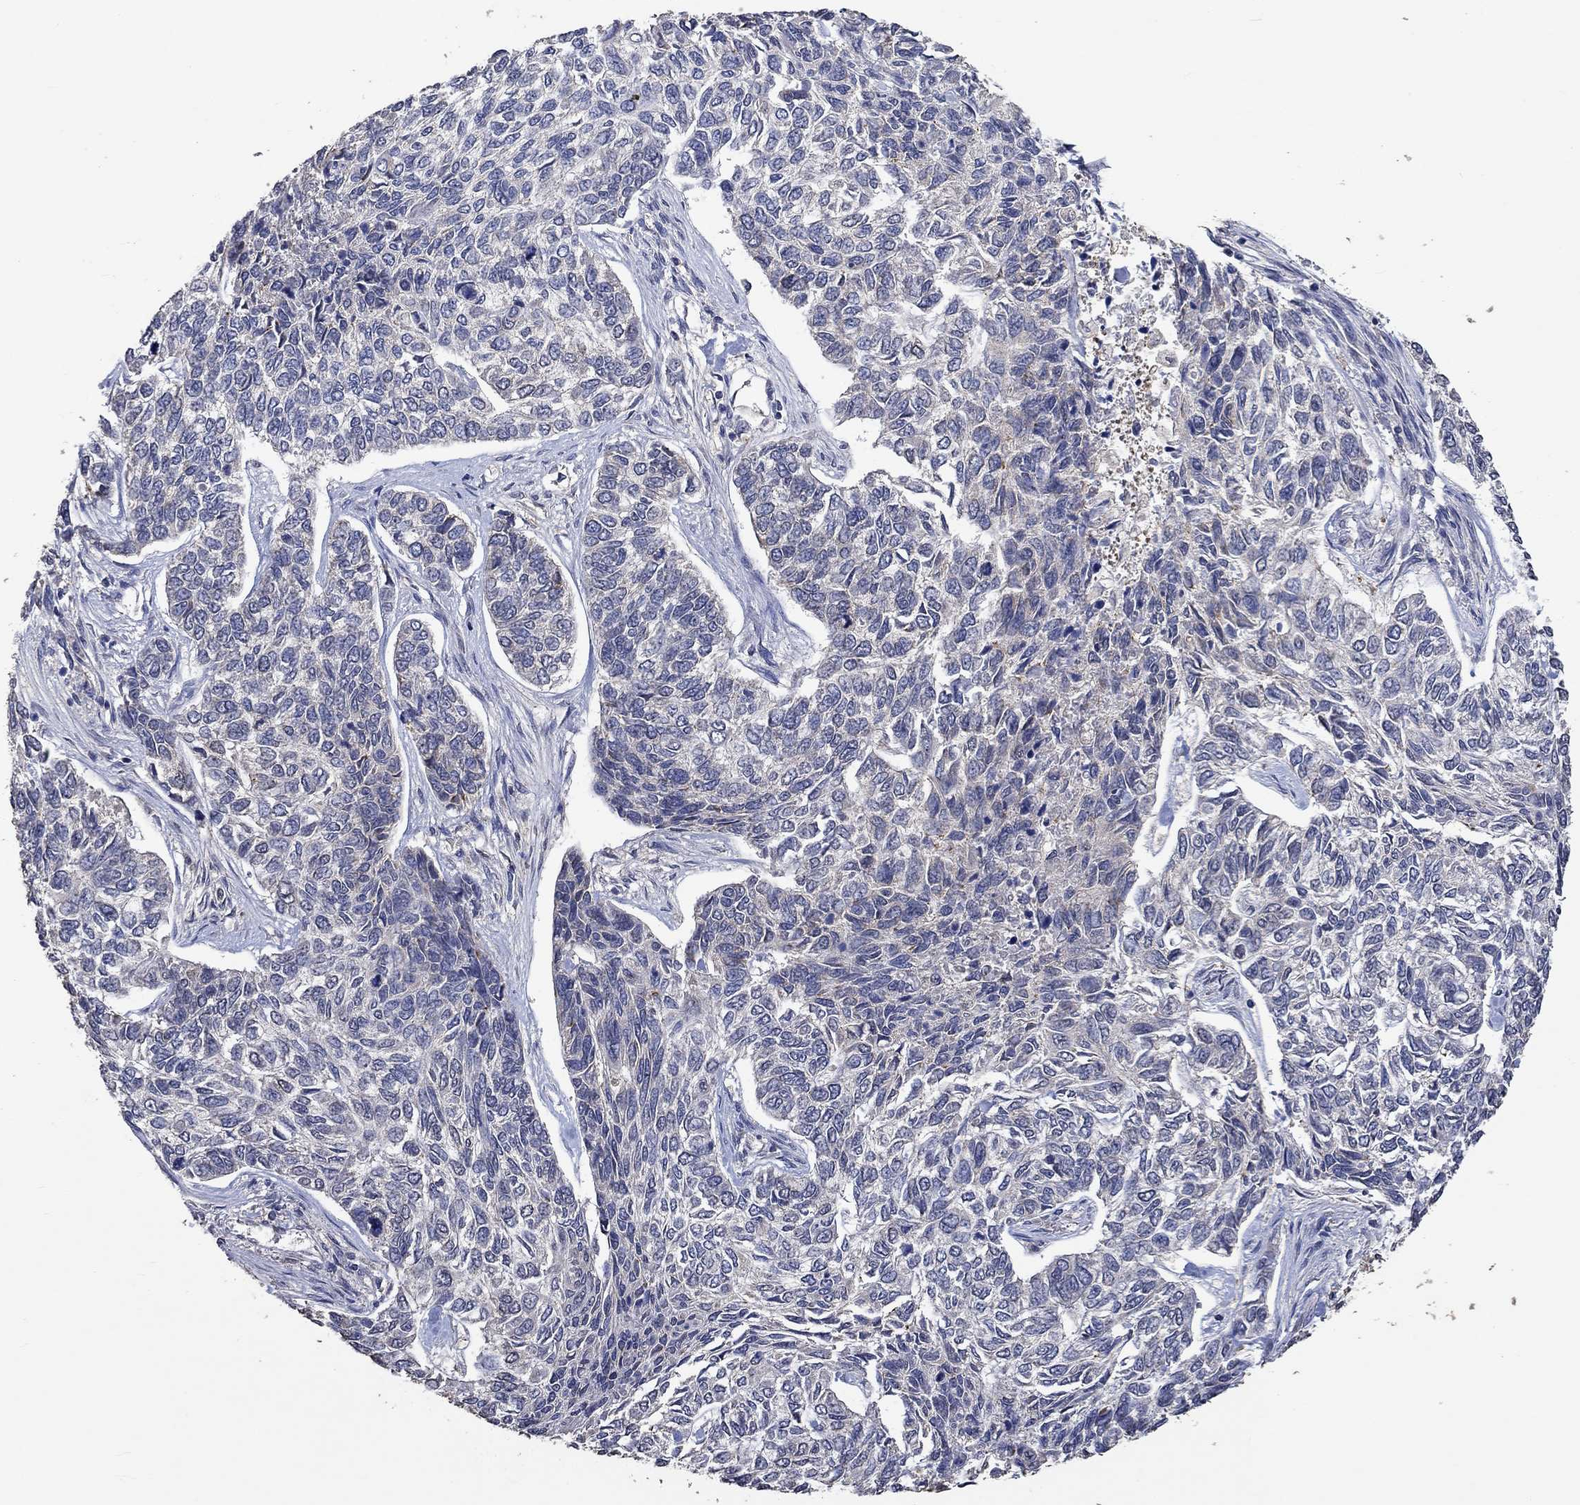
{"staining": {"intensity": "negative", "quantity": "none", "location": "none"}, "tissue": "skin cancer", "cell_type": "Tumor cells", "image_type": "cancer", "snomed": [{"axis": "morphology", "description": "Basal cell carcinoma"}, {"axis": "topography", "description": "Skin"}], "caption": "Immunohistochemistry (IHC) of skin basal cell carcinoma shows no staining in tumor cells.", "gene": "PTPN20", "patient": {"sex": "female", "age": 65}}